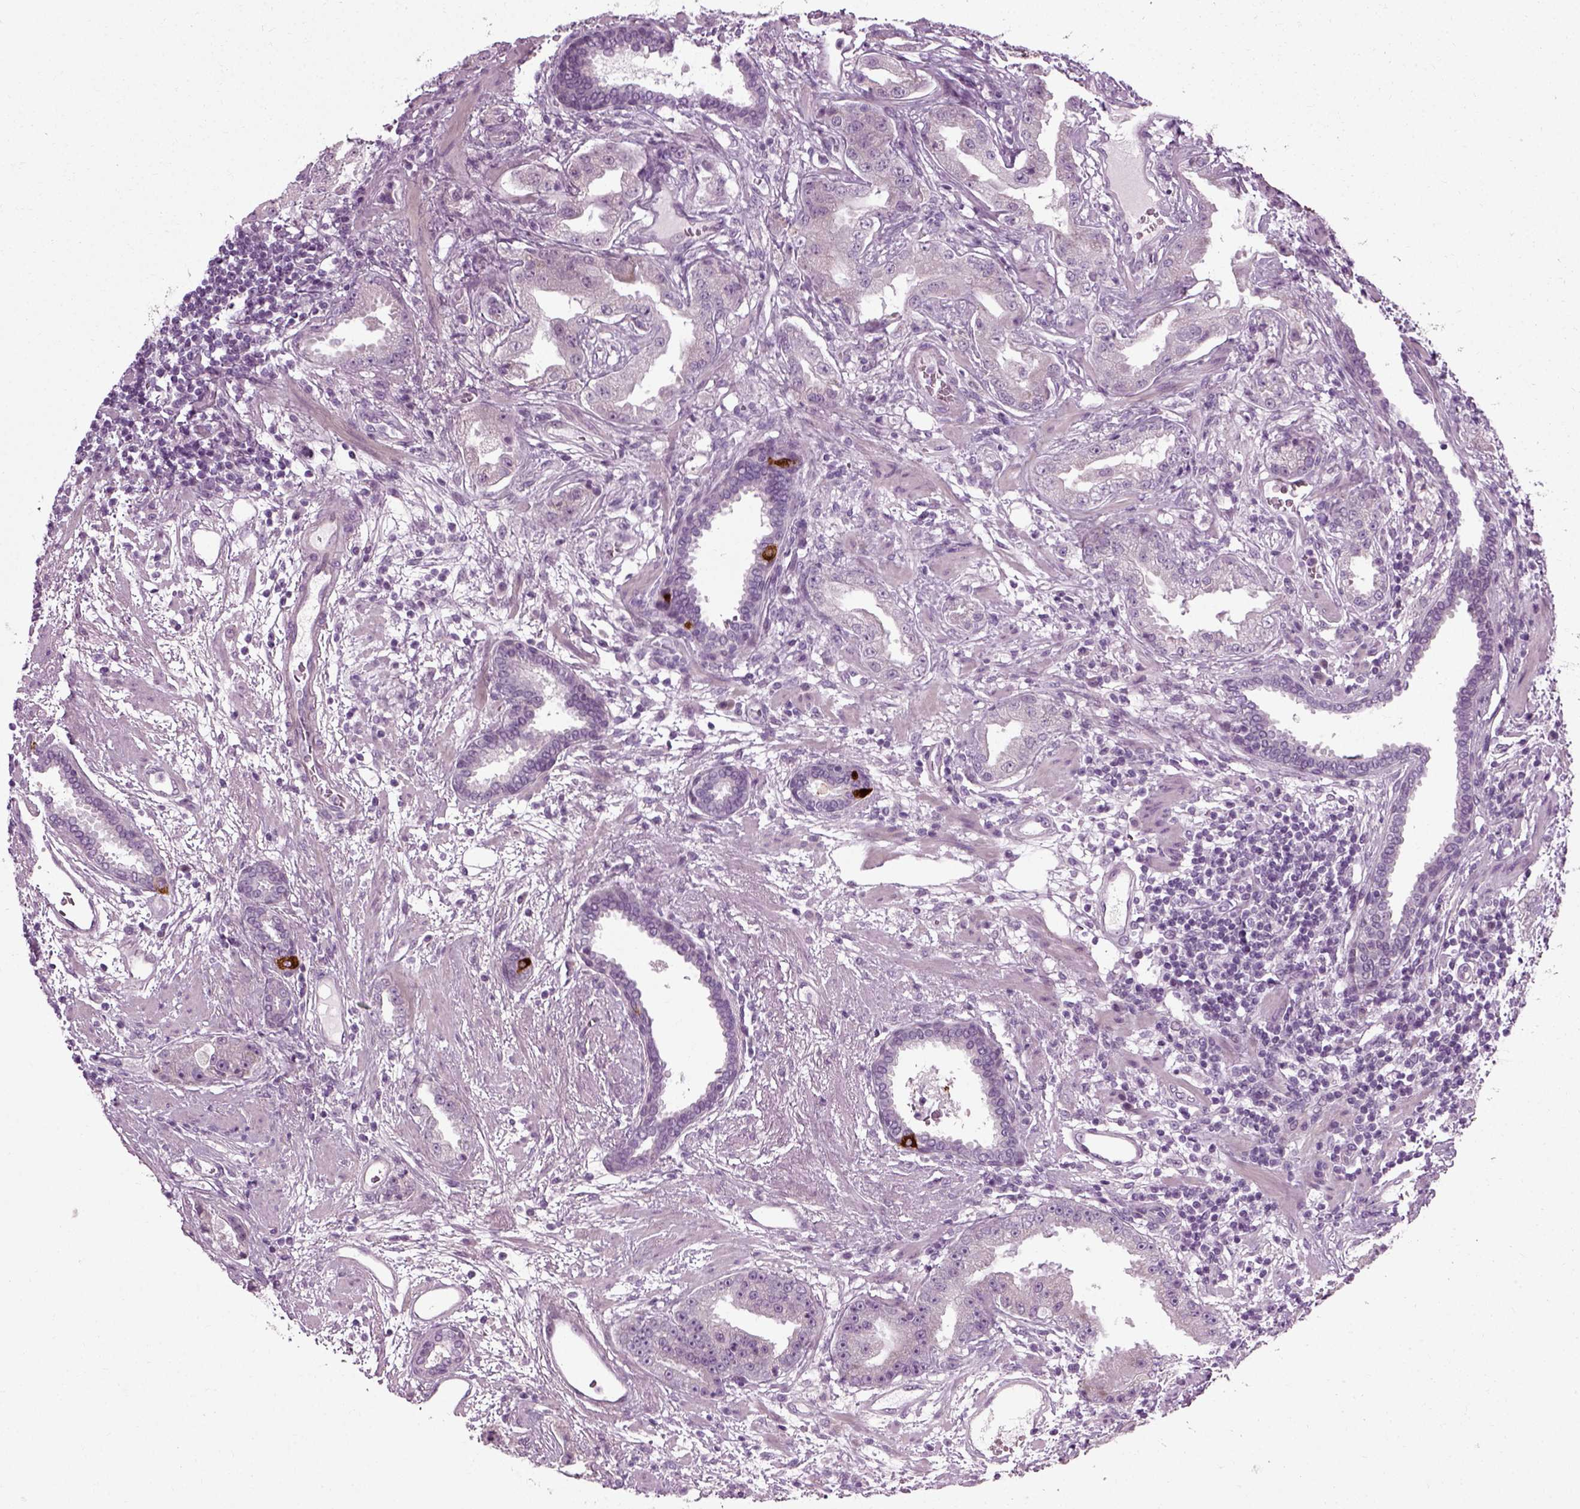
{"staining": {"intensity": "strong", "quantity": "<25%", "location": "cytoplasmic/membranous"}, "tissue": "prostate cancer", "cell_type": "Tumor cells", "image_type": "cancer", "snomed": [{"axis": "morphology", "description": "Adenocarcinoma, Low grade"}, {"axis": "topography", "description": "Prostate"}], "caption": "This photomicrograph reveals immunohistochemistry staining of human prostate cancer (adenocarcinoma (low-grade)), with medium strong cytoplasmic/membranous positivity in about <25% of tumor cells.", "gene": "SCG5", "patient": {"sex": "male", "age": 62}}